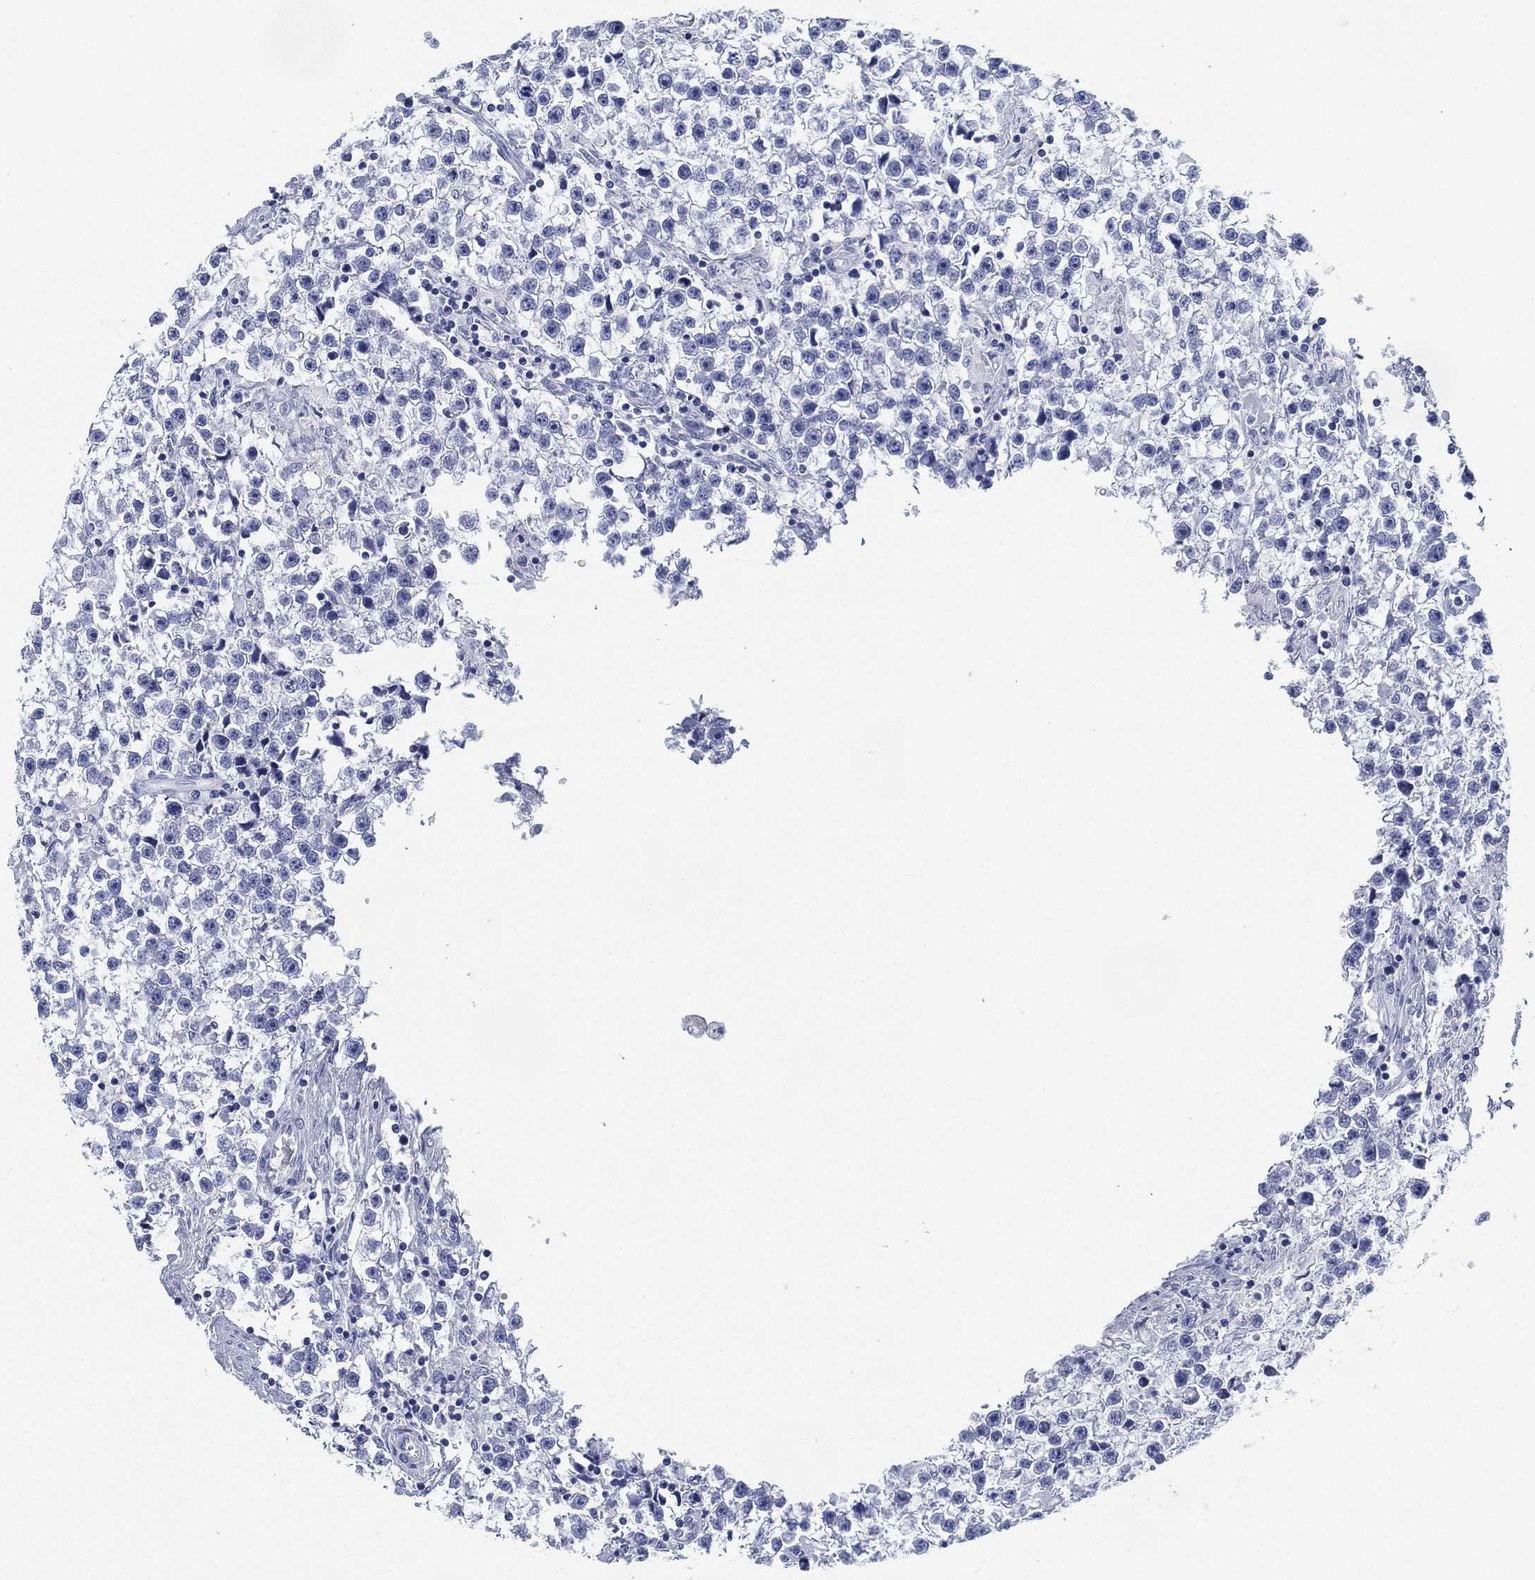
{"staining": {"intensity": "negative", "quantity": "none", "location": "none"}, "tissue": "testis cancer", "cell_type": "Tumor cells", "image_type": "cancer", "snomed": [{"axis": "morphology", "description": "Seminoma, NOS"}, {"axis": "topography", "description": "Testis"}], "caption": "DAB immunohistochemical staining of testis cancer reveals no significant expression in tumor cells.", "gene": "DEFB121", "patient": {"sex": "male", "age": 59}}